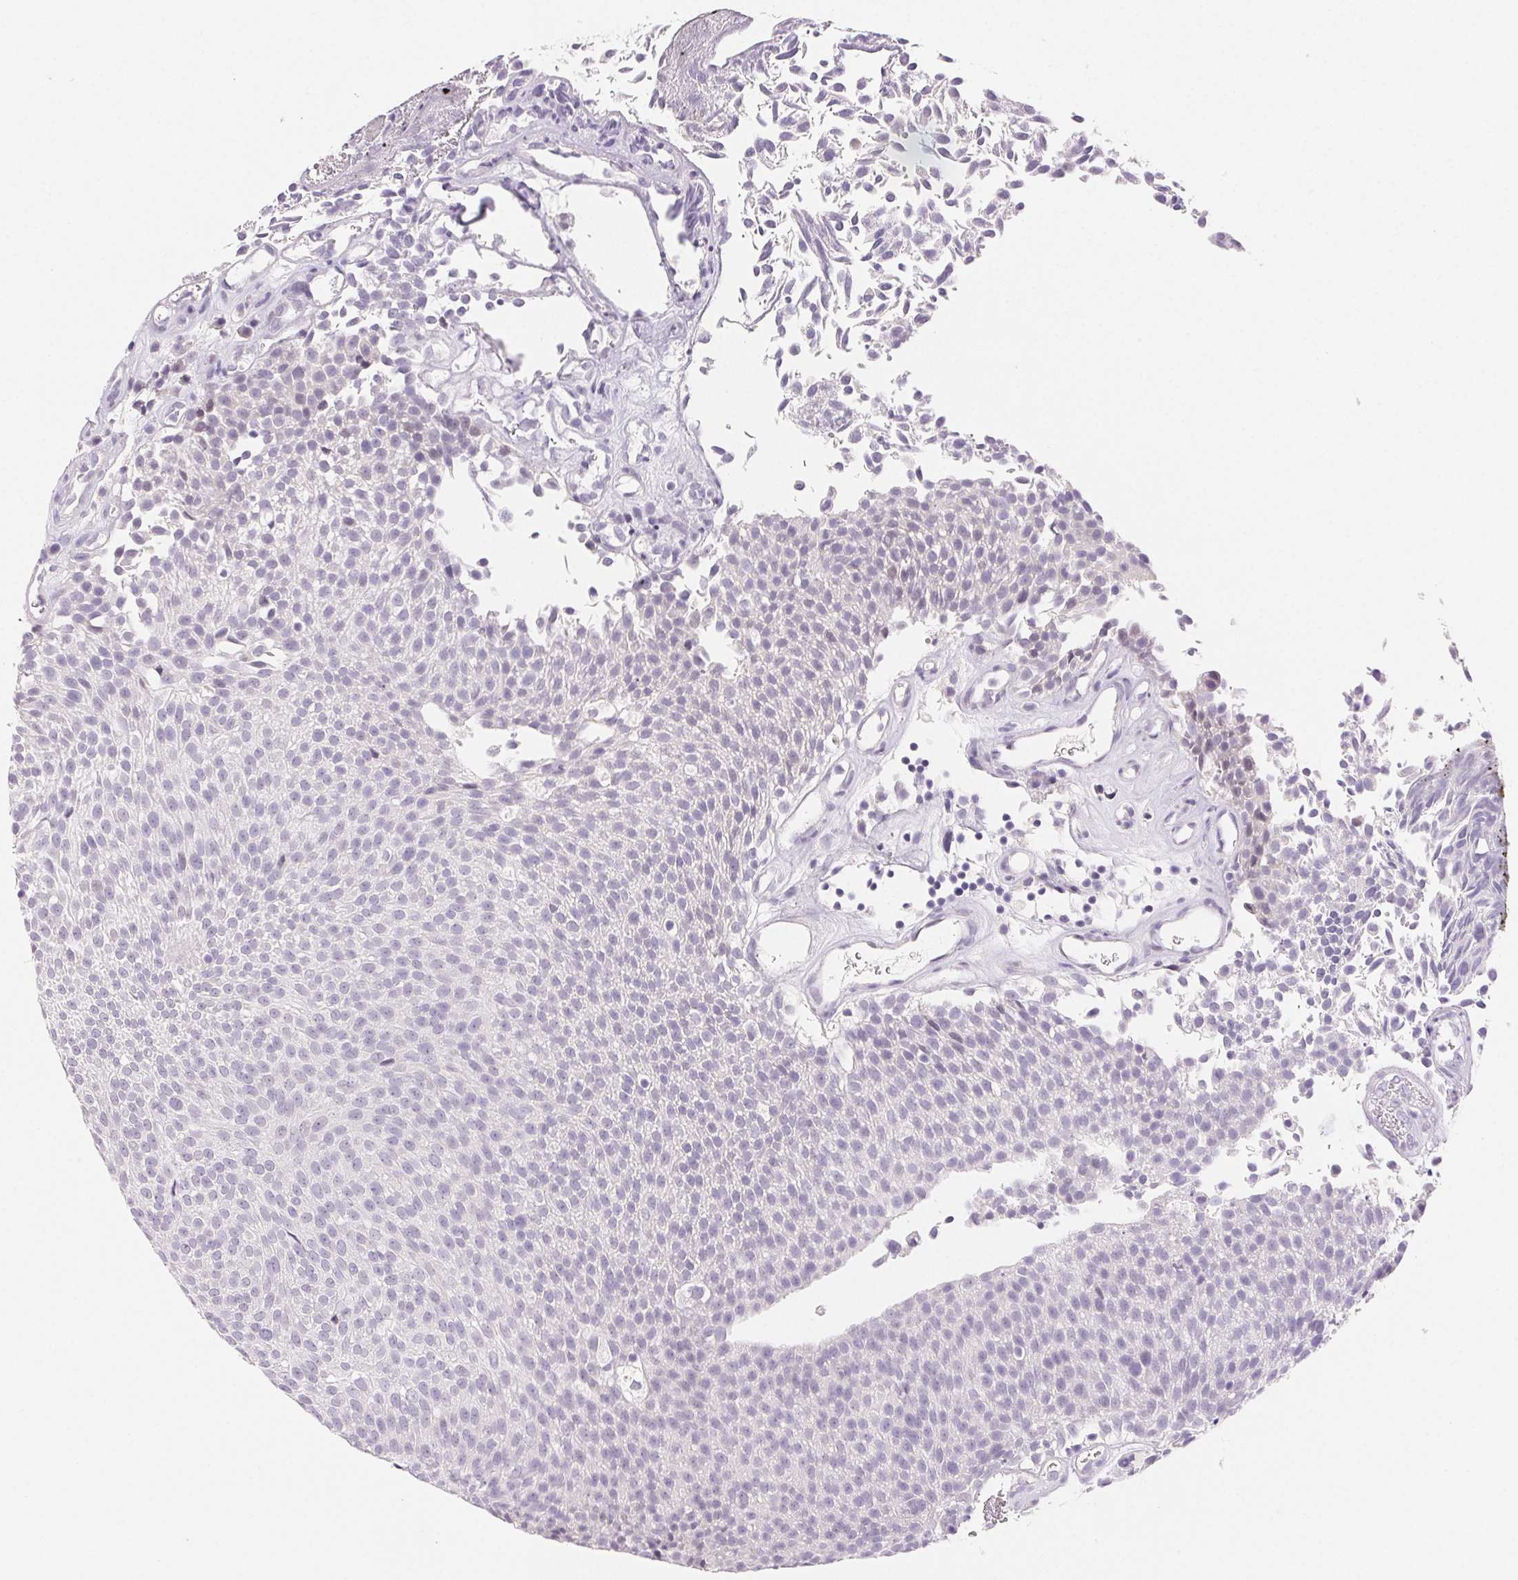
{"staining": {"intensity": "negative", "quantity": "none", "location": "none"}, "tissue": "urothelial cancer", "cell_type": "Tumor cells", "image_type": "cancer", "snomed": [{"axis": "morphology", "description": "Urothelial carcinoma, Low grade"}, {"axis": "topography", "description": "Urinary bladder"}], "caption": "Immunohistochemistry (IHC) photomicrograph of neoplastic tissue: human urothelial carcinoma (low-grade) stained with DAB shows no significant protein positivity in tumor cells.", "gene": "BPIFB2", "patient": {"sex": "female", "age": 79}}